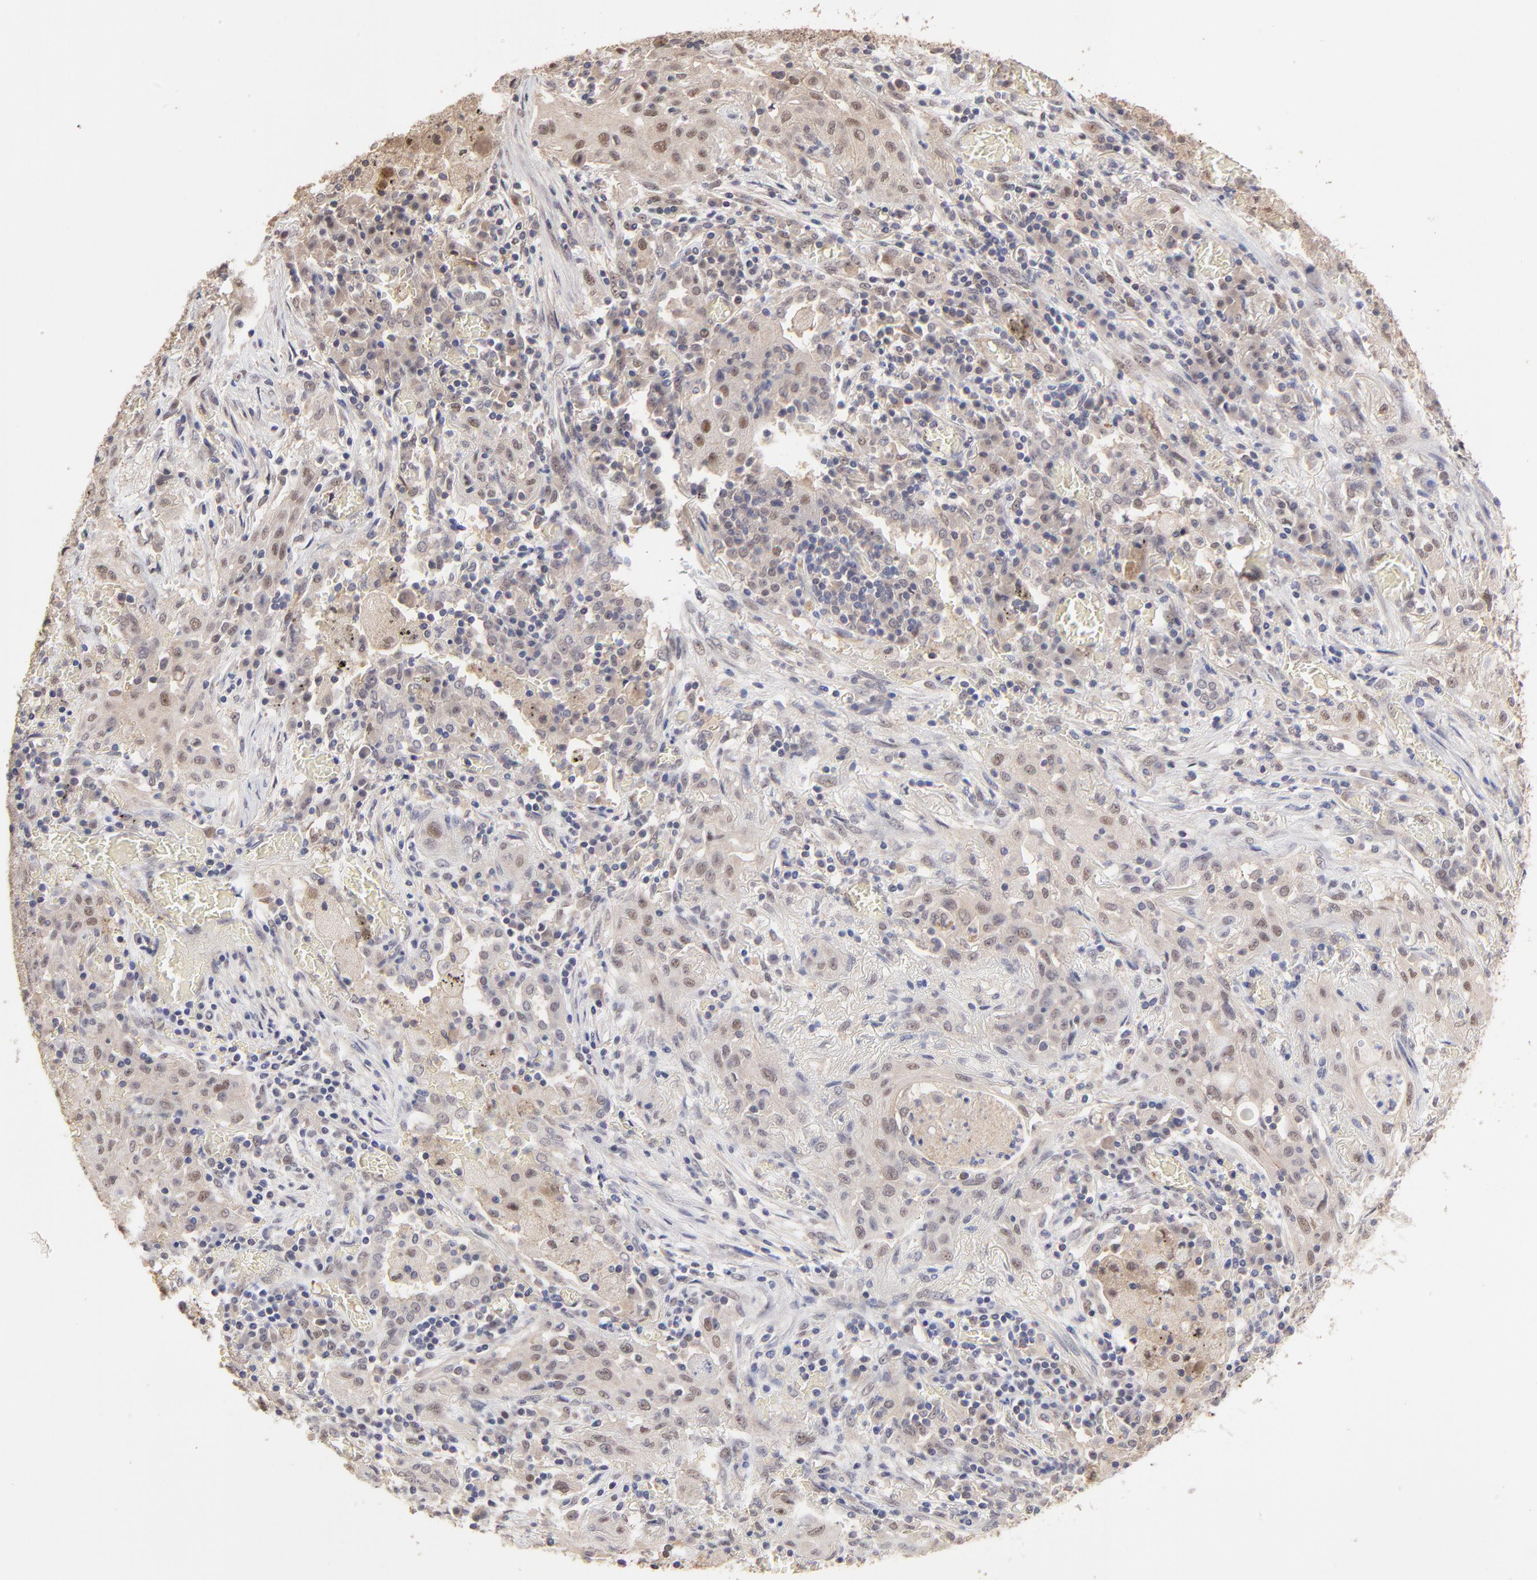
{"staining": {"intensity": "weak", "quantity": "25%-75%", "location": "cytoplasmic/membranous,nuclear"}, "tissue": "lung cancer", "cell_type": "Tumor cells", "image_type": "cancer", "snomed": [{"axis": "morphology", "description": "Squamous cell carcinoma, NOS"}, {"axis": "topography", "description": "Lung"}], "caption": "An image showing weak cytoplasmic/membranous and nuclear expression in about 25%-75% of tumor cells in lung cancer, as visualized by brown immunohistochemical staining.", "gene": "PSMD14", "patient": {"sex": "female", "age": 47}}